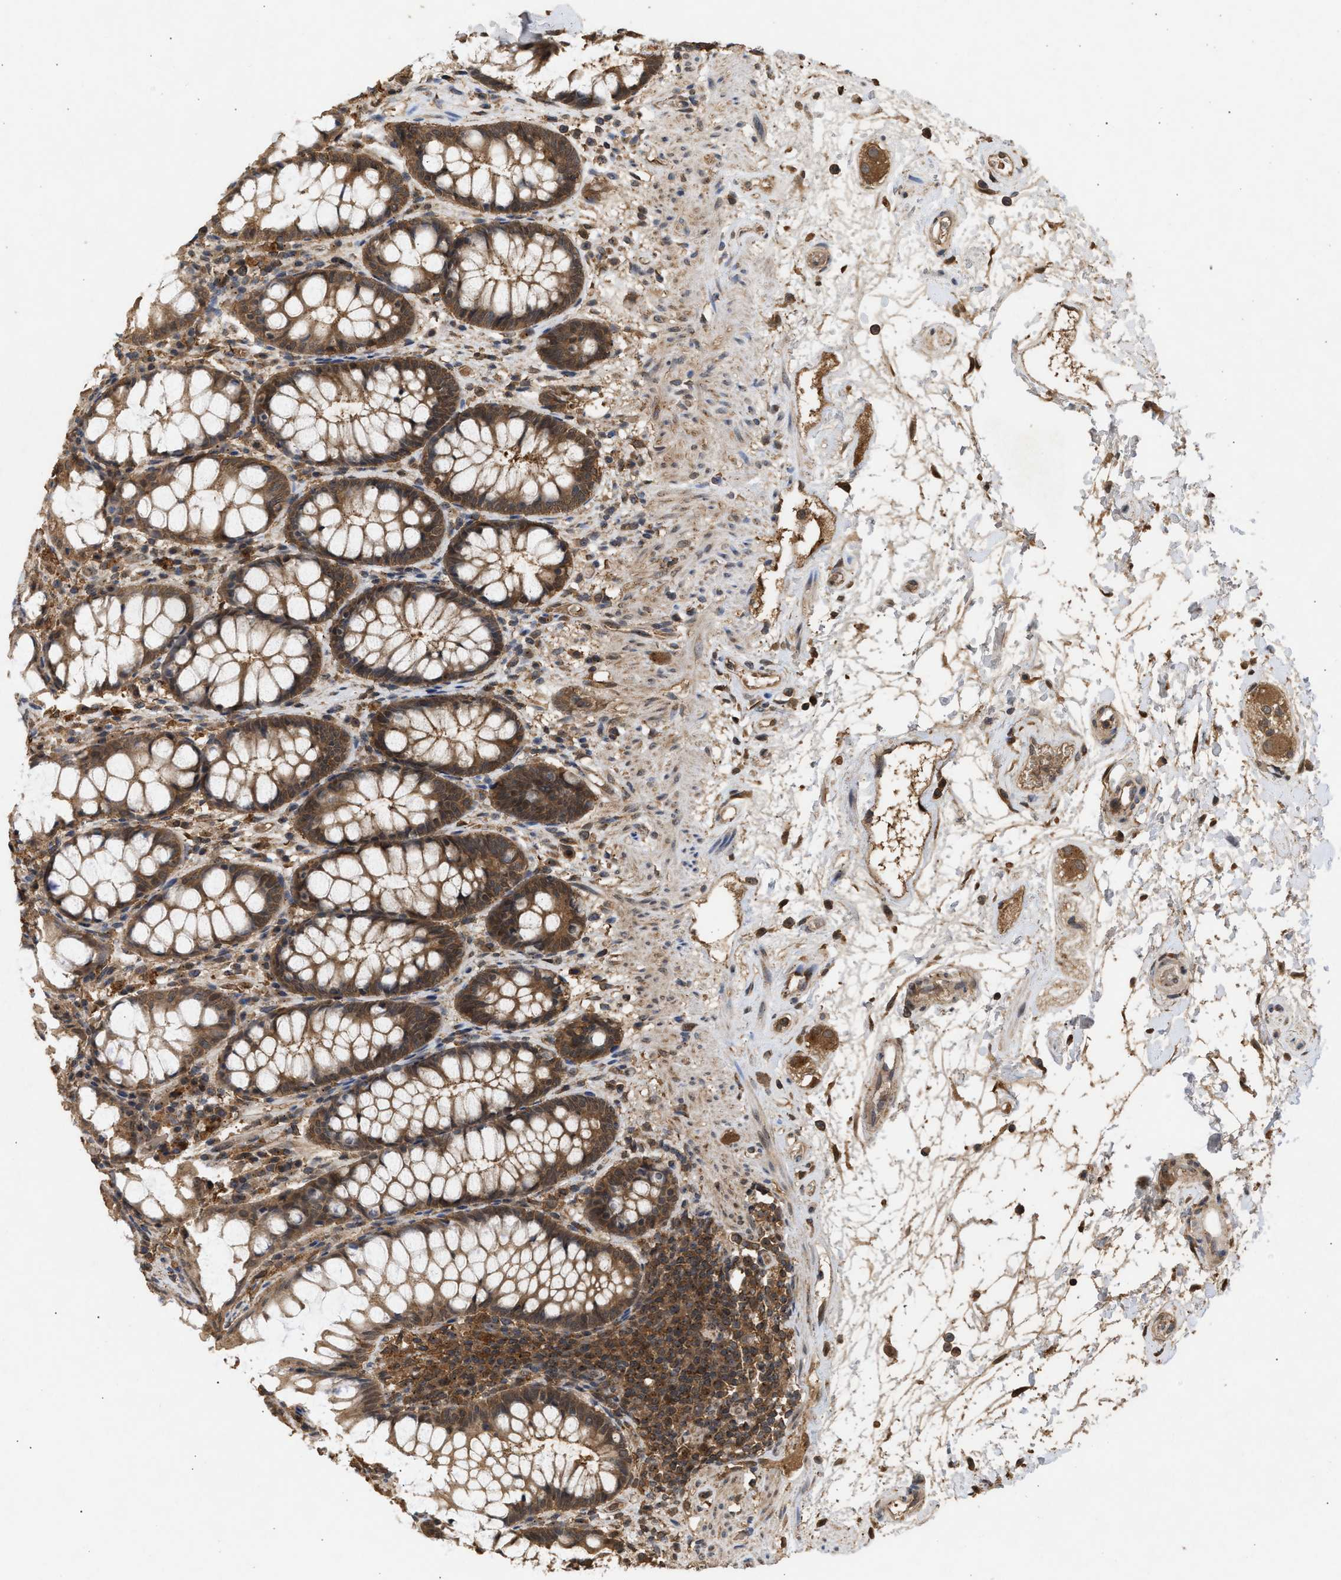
{"staining": {"intensity": "moderate", "quantity": ">75%", "location": "cytoplasmic/membranous,nuclear"}, "tissue": "rectum", "cell_type": "Glandular cells", "image_type": "normal", "snomed": [{"axis": "morphology", "description": "Normal tissue, NOS"}, {"axis": "topography", "description": "Rectum"}], "caption": "This photomicrograph displays normal rectum stained with immunohistochemistry (IHC) to label a protein in brown. The cytoplasmic/membranous,nuclear of glandular cells show moderate positivity for the protein. Nuclei are counter-stained blue.", "gene": "FITM1", "patient": {"sex": "male", "age": 64}}